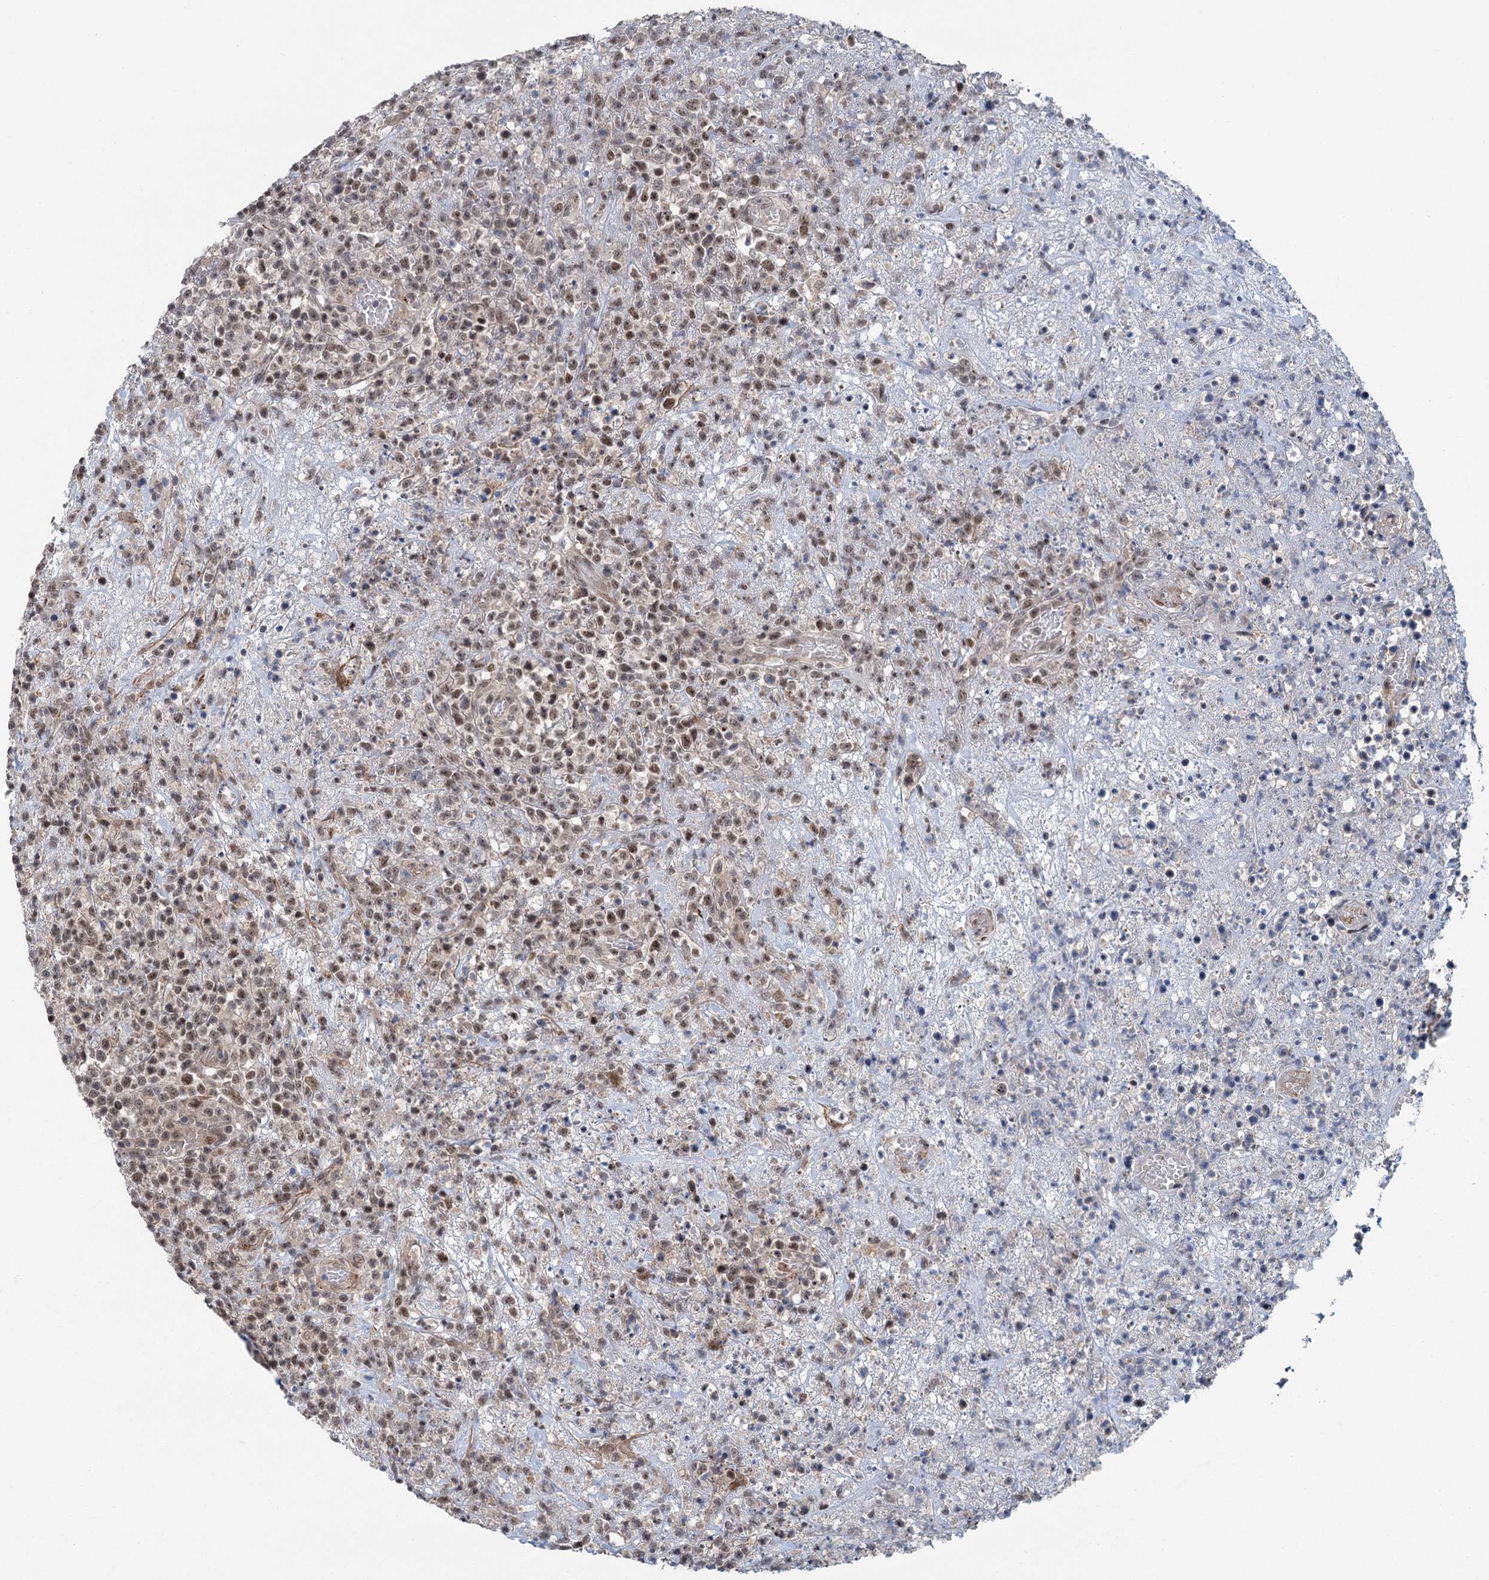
{"staining": {"intensity": "moderate", "quantity": ">75%", "location": "nuclear"}, "tissue": "lymphoma", "cell_type": "Tumor cells", "image_type": "cancer", "snomed": [{"axis": "morphology", "description": "Malignant lymphoma, non-Hodgkin's type, High grade"}, {"axis": "topography", "description": "Colon"}], "caption": "Moderate nuclear protein expression is seen in about >75% of tumor cells in high-grade malignant lymphoma, non-Hodgkin's type.", "gene": "TAS2R42", "patient": {"sex": "female", "age": 53}}